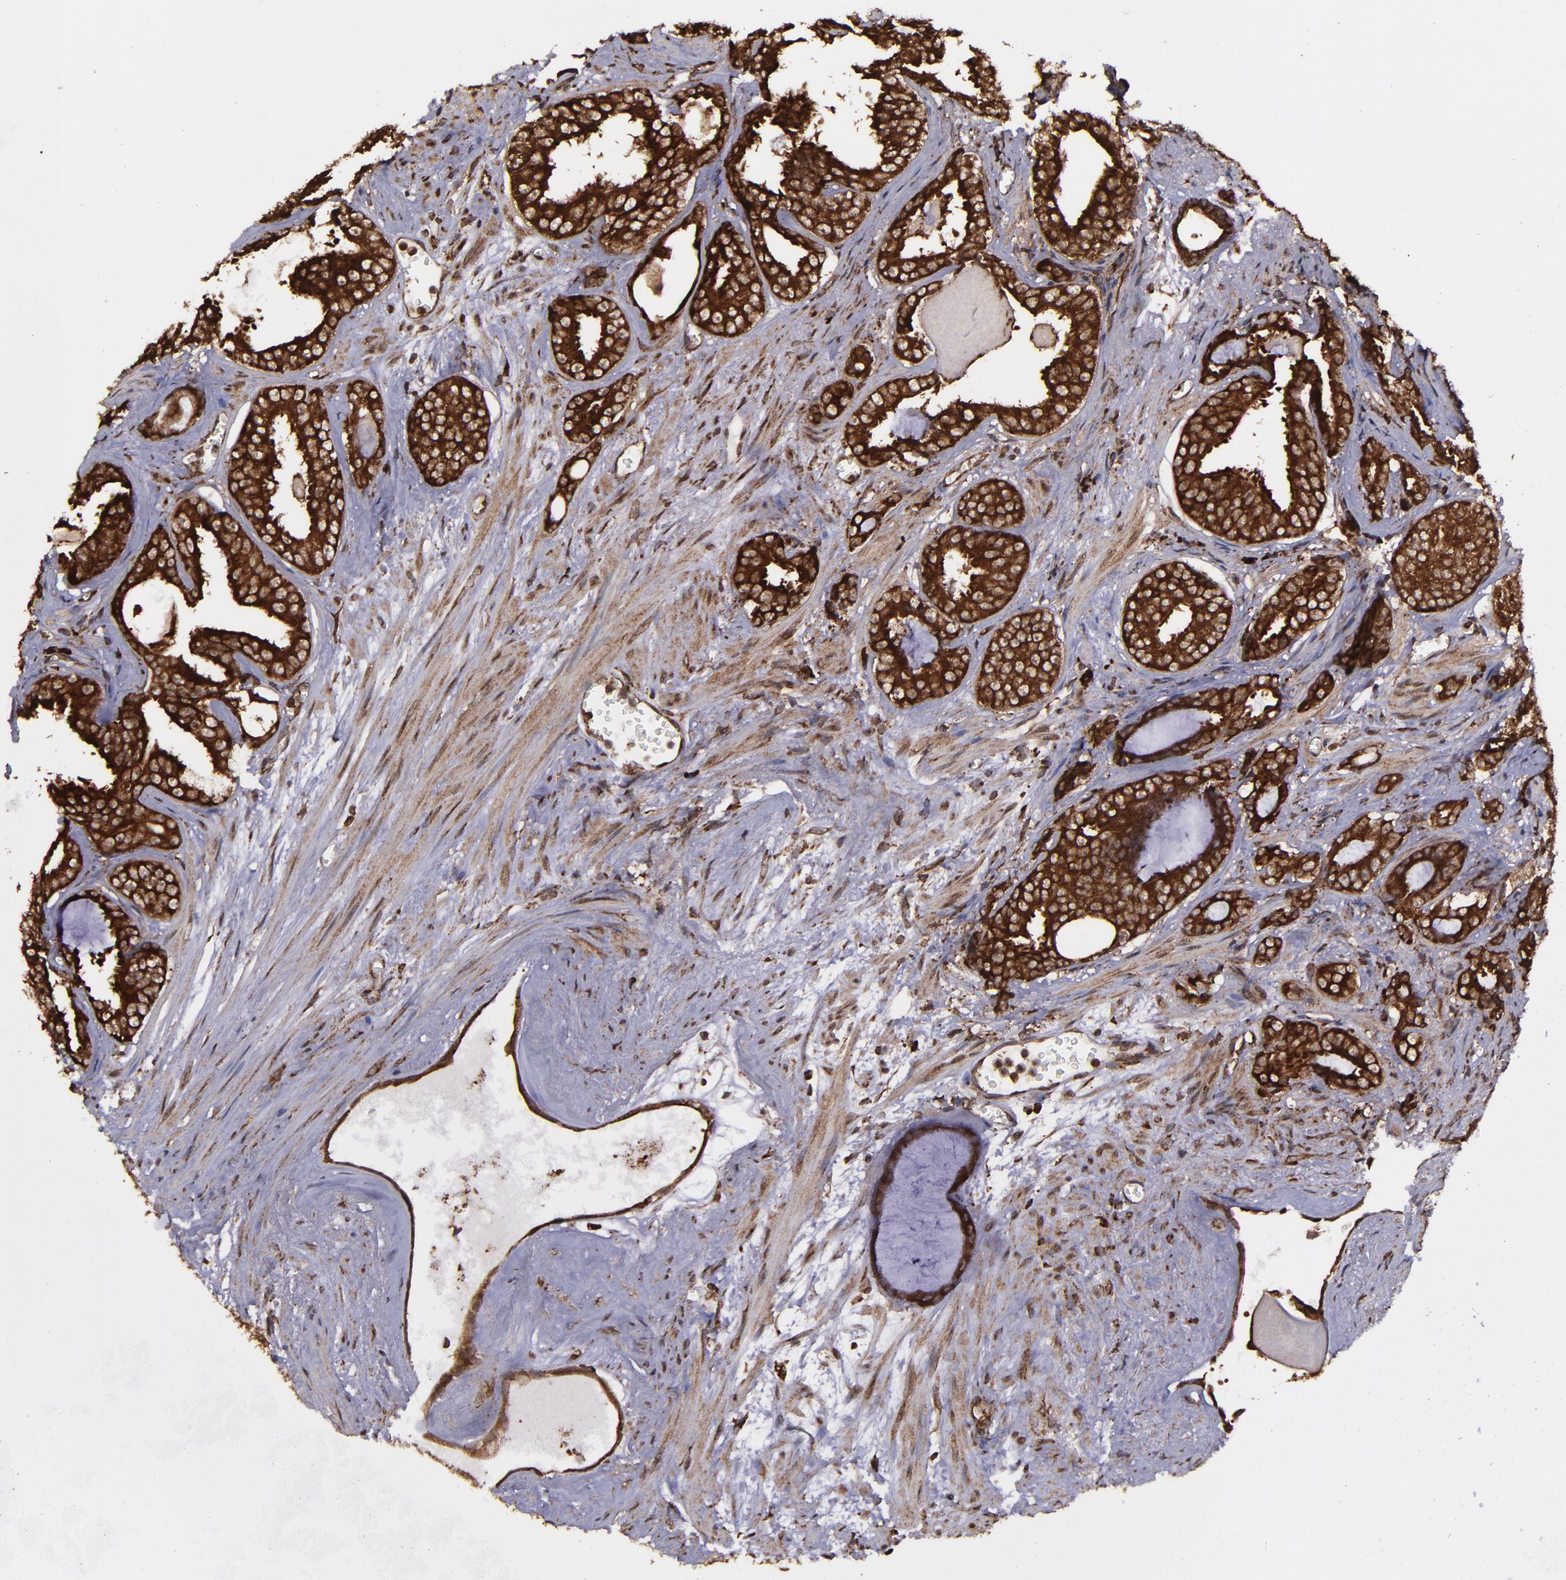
{"staining": {"intensity": "strong", "quantity": ">75%", "location": "cytoplasmic/membranous,nuclear"}, "tissue": "prostate cancer", "cell_type": "Tumor cells", "image_type": "cancer", "snomed": [{"axis": "morphology", "description": "Adenocarcinoma, Medium grade"}, {"axis": "topography", "description": "Prostate"}], "caption": "Prostate cancer (adenocarcinoma (medium-grade)) stained for a protein exhibits strong cytoplasmic/membranous and nuclear positivity in tumor cells.", "gene": "EIF4ENIF1", "patient": {"sex": "male", "age": 79}}